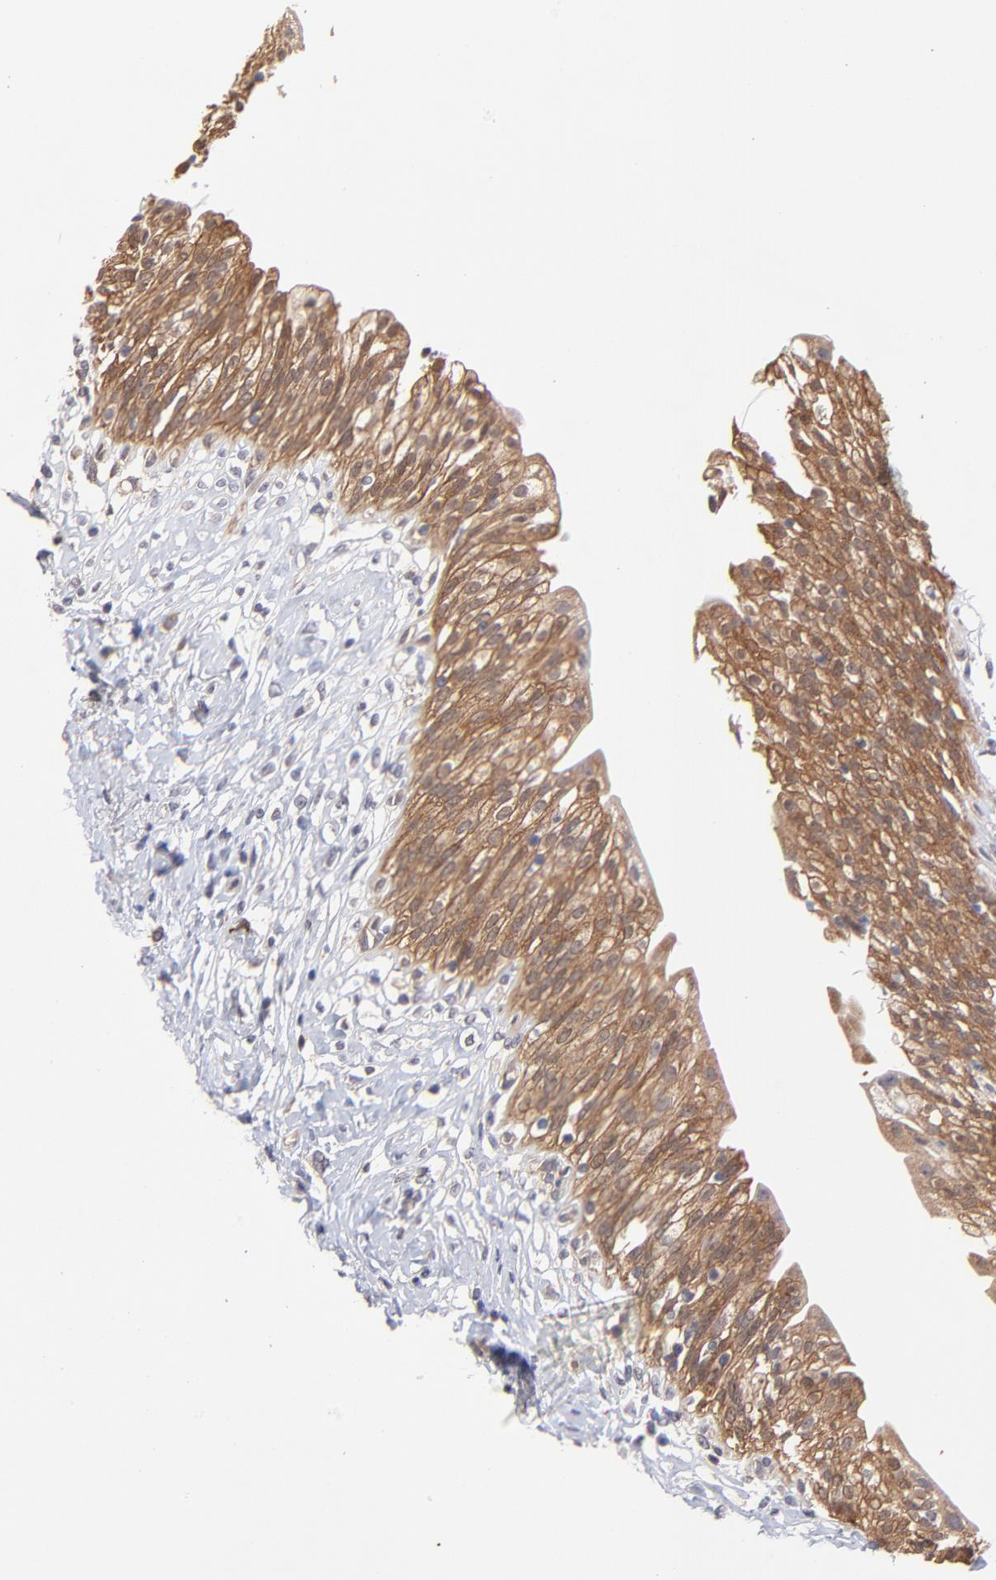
{"staining": {"intensity": "strong", "quantity": ">75%", "location": "cytoplasmic/membranous"}, "tissue": "urinary bladder", "cell_type": "Urothelial cells", "image_type": "normal", "snomed": [{"axis": "morphology", "description": "Normal tissue, NOS"}, {"axis": "topography", "description": "Urinary bladder"}], "caption": "A brown stain labels strong cytoplasmic/membranous staining of a protein in urothelial cells of normal urinary bladder. (DAB (3,3'-diaminobenzidine) IHC, brown staining for protein, blue staining for nuclei).", "gene": "GART", "patient": {"sex": "female", "age": 80}}